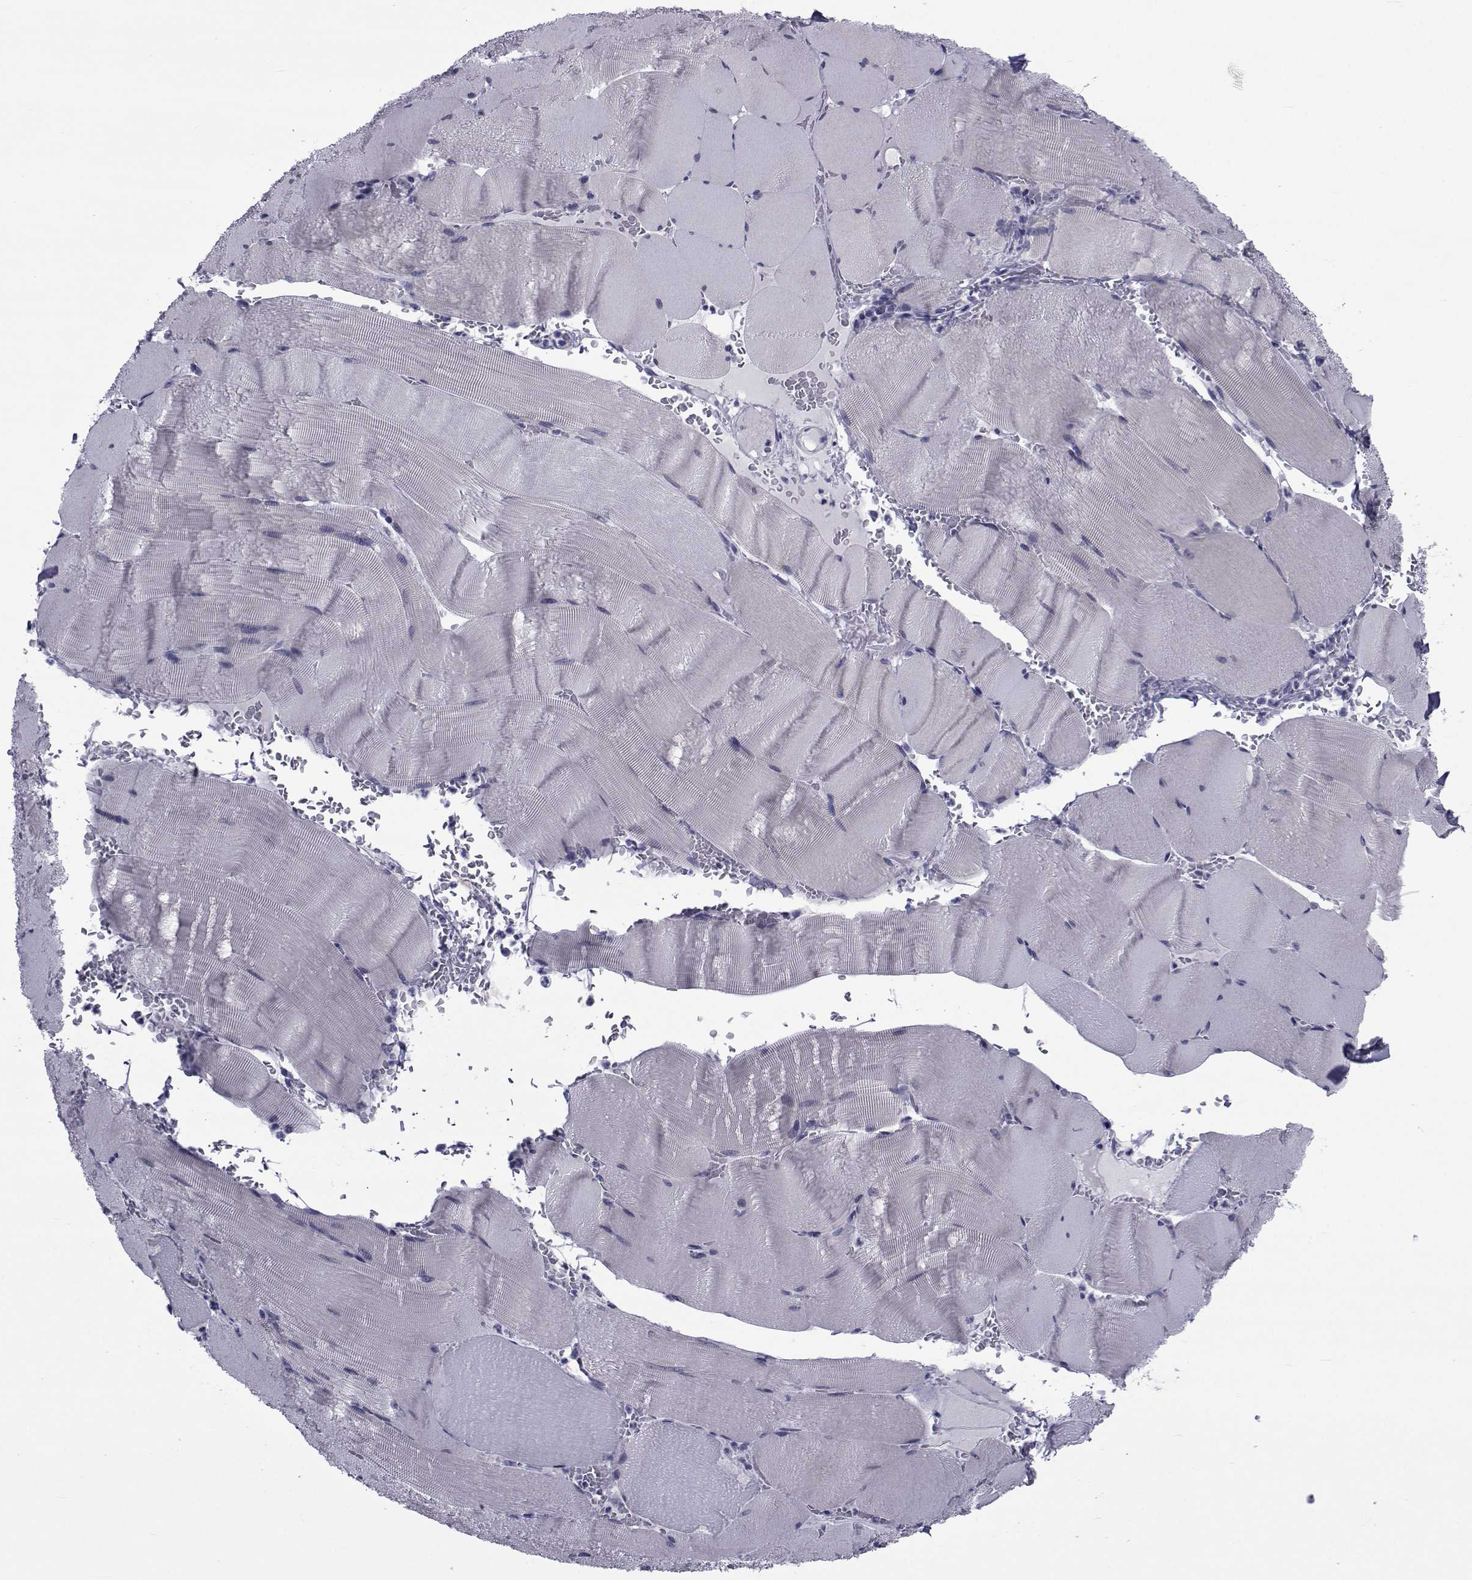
{"staining": {"intensity": "negative", "quantity": "none", "location": "none"}, "tissue": "skeletal muscle", "cell_type": "Myocytes", "image_type": "normal", "snomed": [{"axis": "morphology", "description": "Normal tissue, NOS"}, {"axis": "topography", "description": "Skeletal muscle"}], "caption": "Human skeletal muscle stained for a protein using IHC shows no expression in myocytes.", "gene": "GKAP1", "patient": {"sex": "male", "age": 56}}